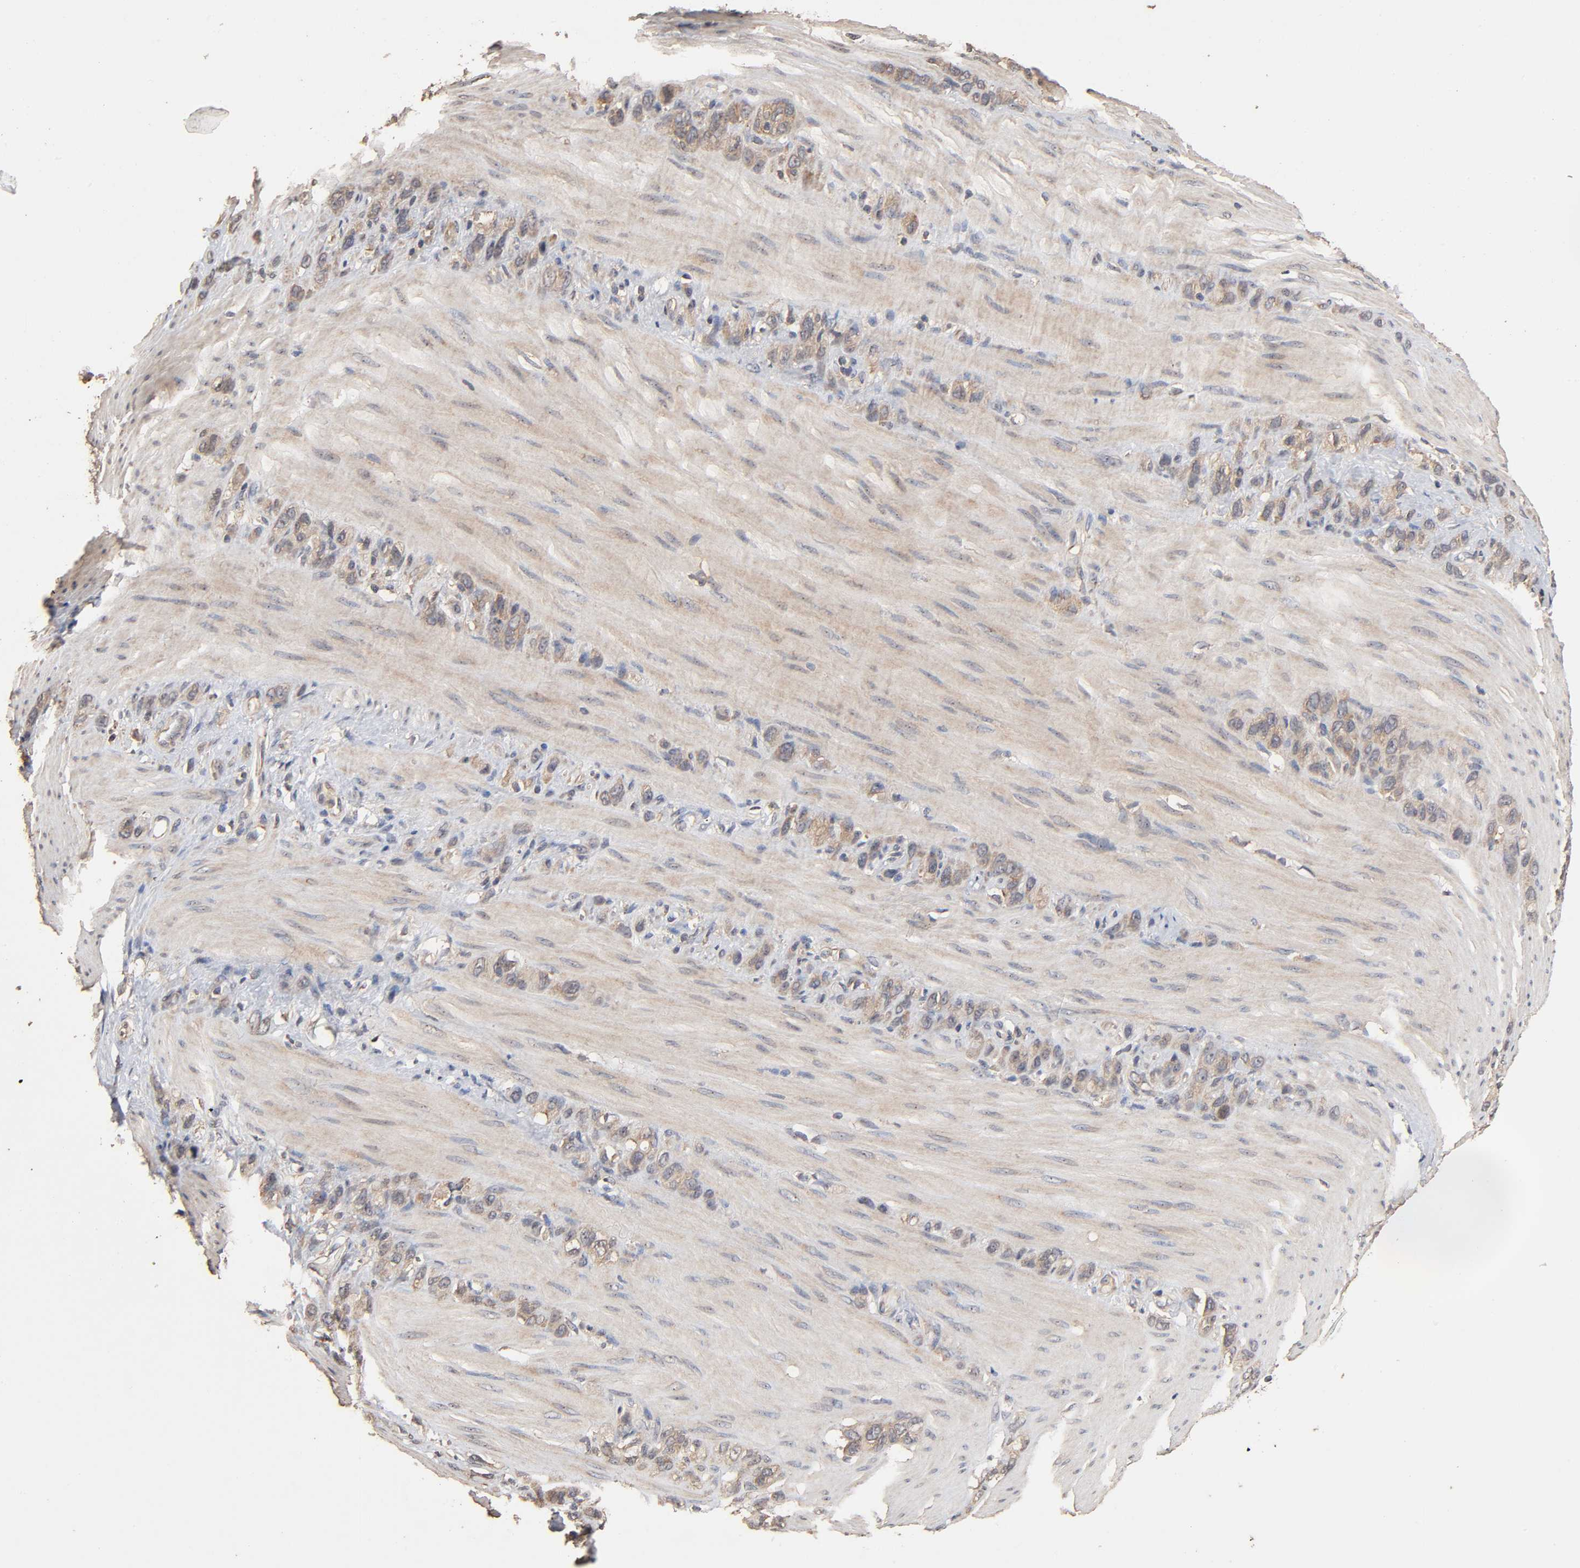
{"staining": {"intensity": "weak", "quantity": ">75%", "location": "cytoplasmic/membranous"}, "tissue": "stomach cancer", "cell_type": "Tumor cells", "image_type": "cancer", "snomed": [{"axis": "morphology", "description": "Normal tissue, NOS"}, {"axis": "morphology", "description": "Adenocarcinoma, NOS"}, {"axis": "morphology", "description": "Adenocarcinoma, High grade"}, {"axis": "topography", "description": "Stomach, upper"}, {"axis": "topography", "description": "Stomach"}], "caption": "Protein staining of adenocarcinoma (high-grade) (stomach) tissue displays weak cytoplasmic/membranous expression in about >75% of tumor cells.", "gene": "ARHGEF7", "patient": {"sex": "female", "age": 65}}